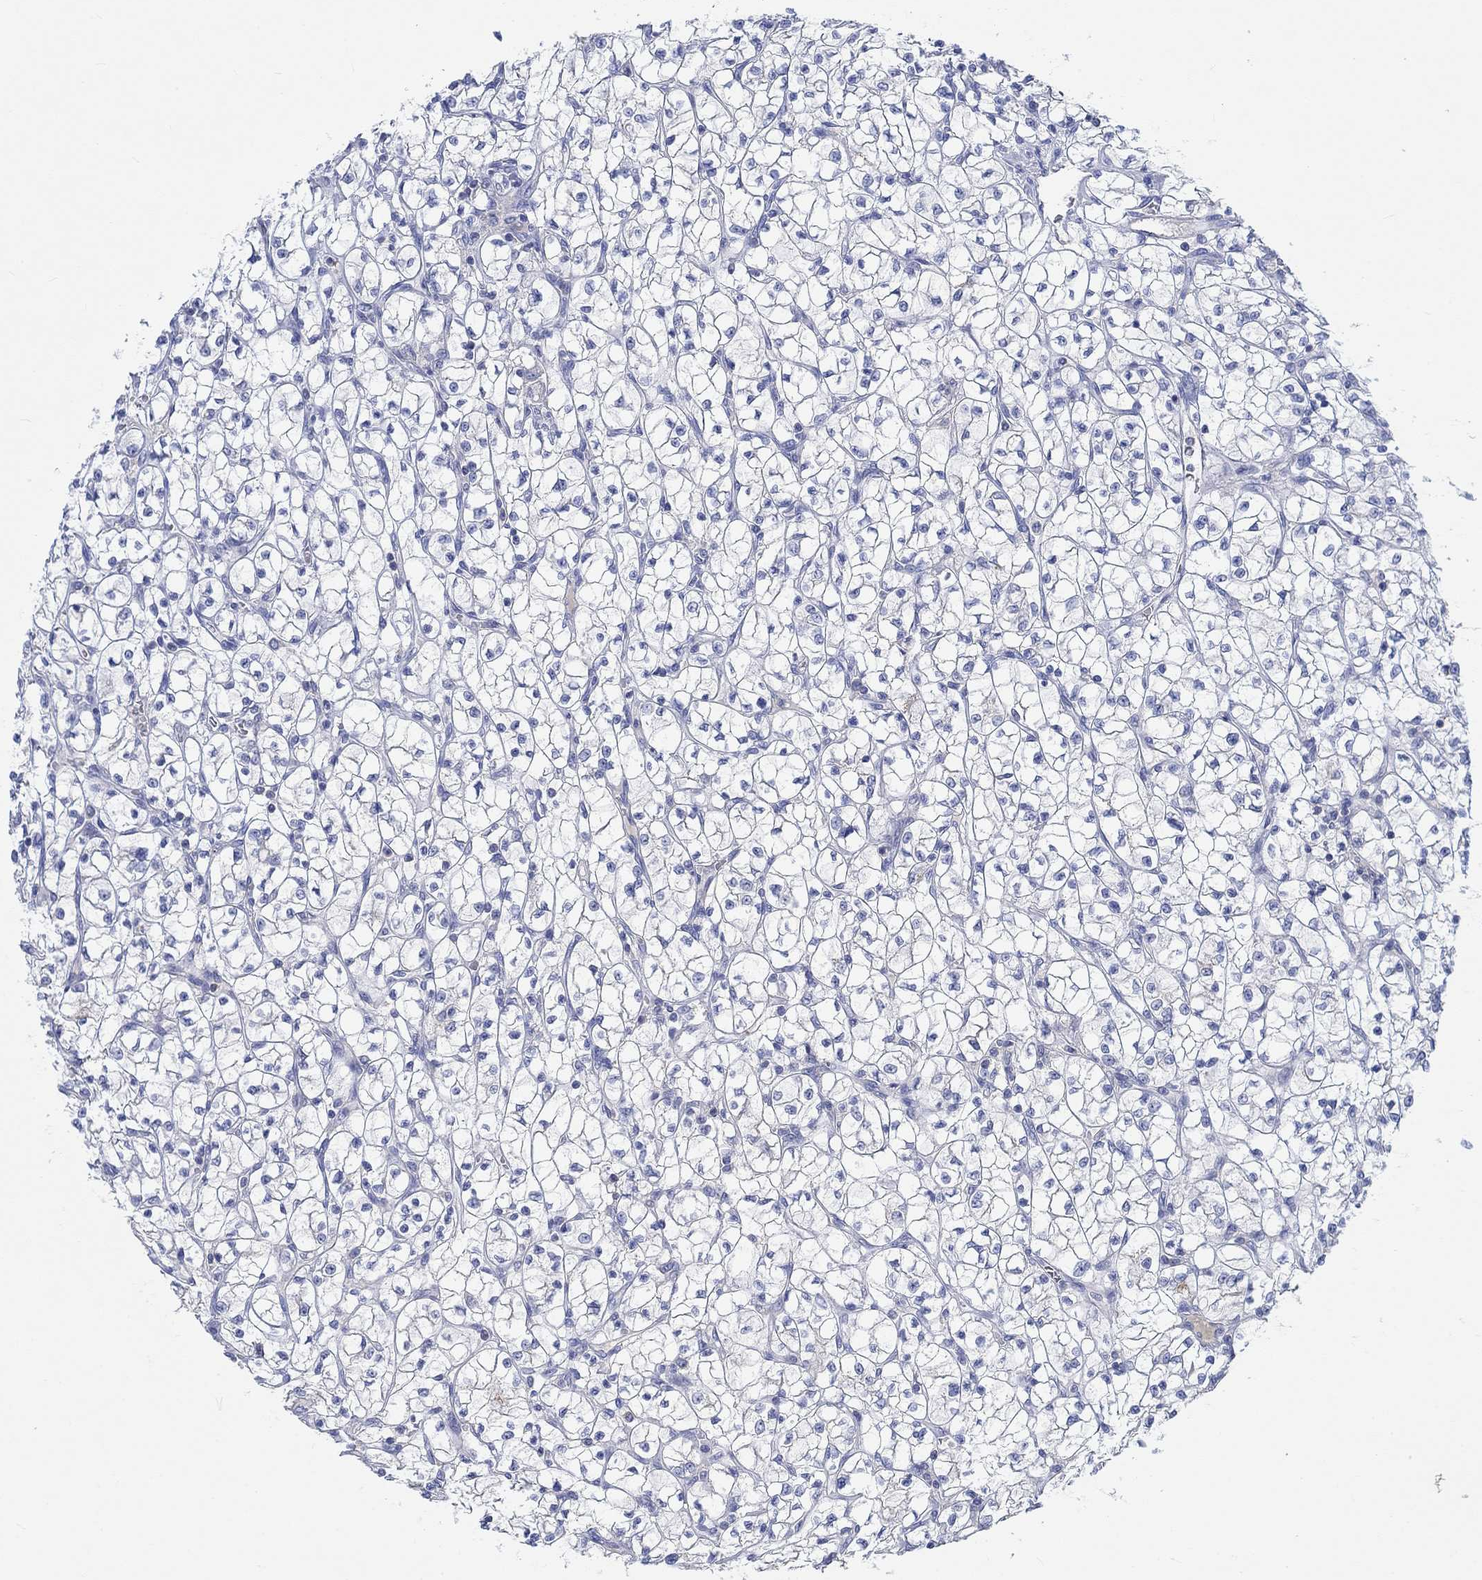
{"staining": {"intensity": "negative", "quantity": "none", "location": "none"}, "tissue": "renal cancer", "cell_type": "Tumor cells", "image_type": "cancer", "snomed": [{"axis": "morphology", "description": "Adenocarcinoma, NOS"}, {"axis": "topography", "description": "Kidney"}], "caption": "Immunohistochemical staining of human renal cancer (adenocarcinoma) demonstrates no significant staining in tumor cells.", "gene": "GCM1", "patient": {"sex": "female", "age": 64}}